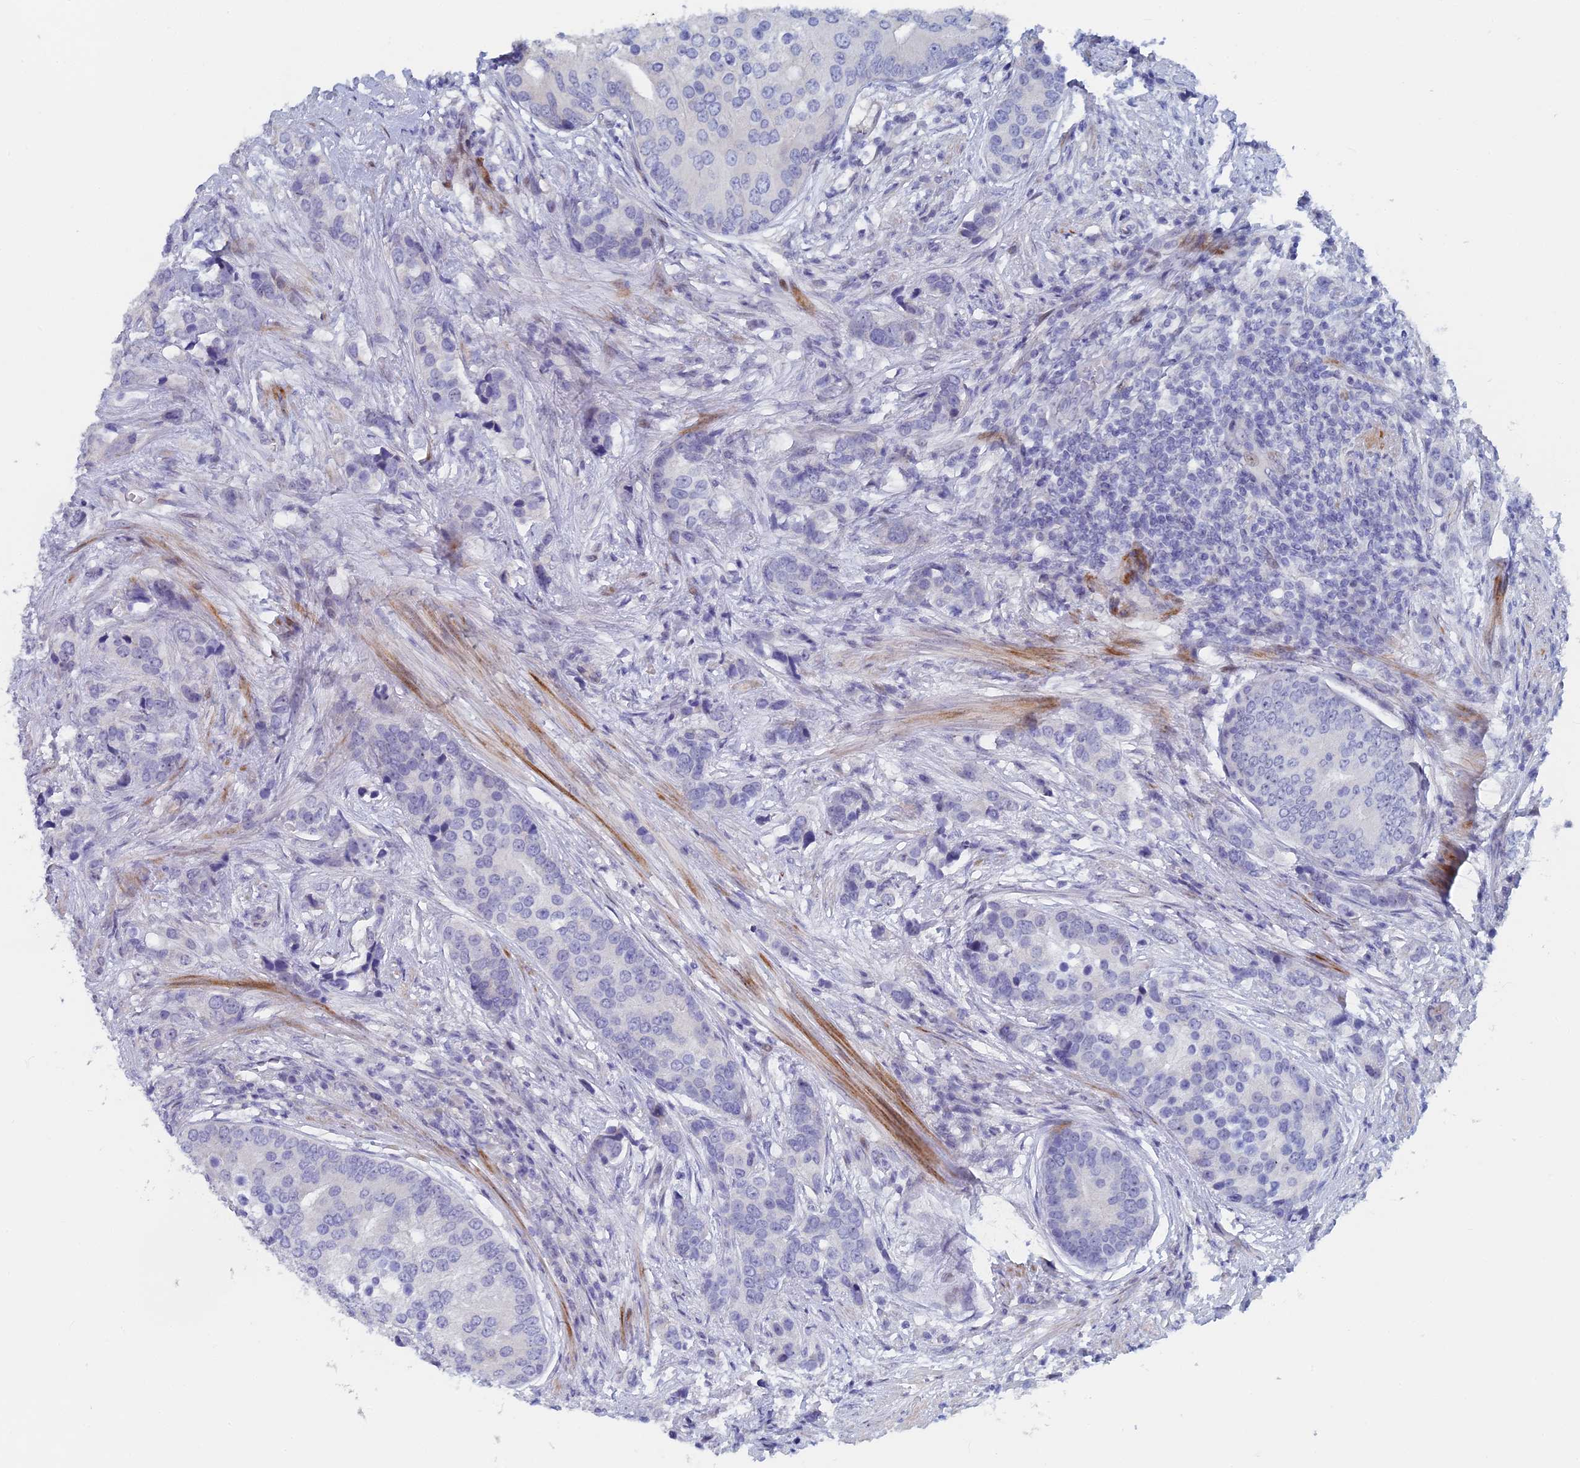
{"staining": {"intensity": "negative", "quantity": "none", "location": "none"}, "tissue": "prostate cancer", "cell_type": "Tumor cells", "image_type": "cancer", "snomed": [{"axis": "morphology", "description": "Adenocarcinoma, High grade"}, {"axis": "topography", "description": "Prostate"}], "caption": "This is an IHC image of human high-grade adenocarcinoma (prostate). There is no expression in tumor cells.", "gene": "DRGX", "patient": {"sex": "male", "age": 62}}